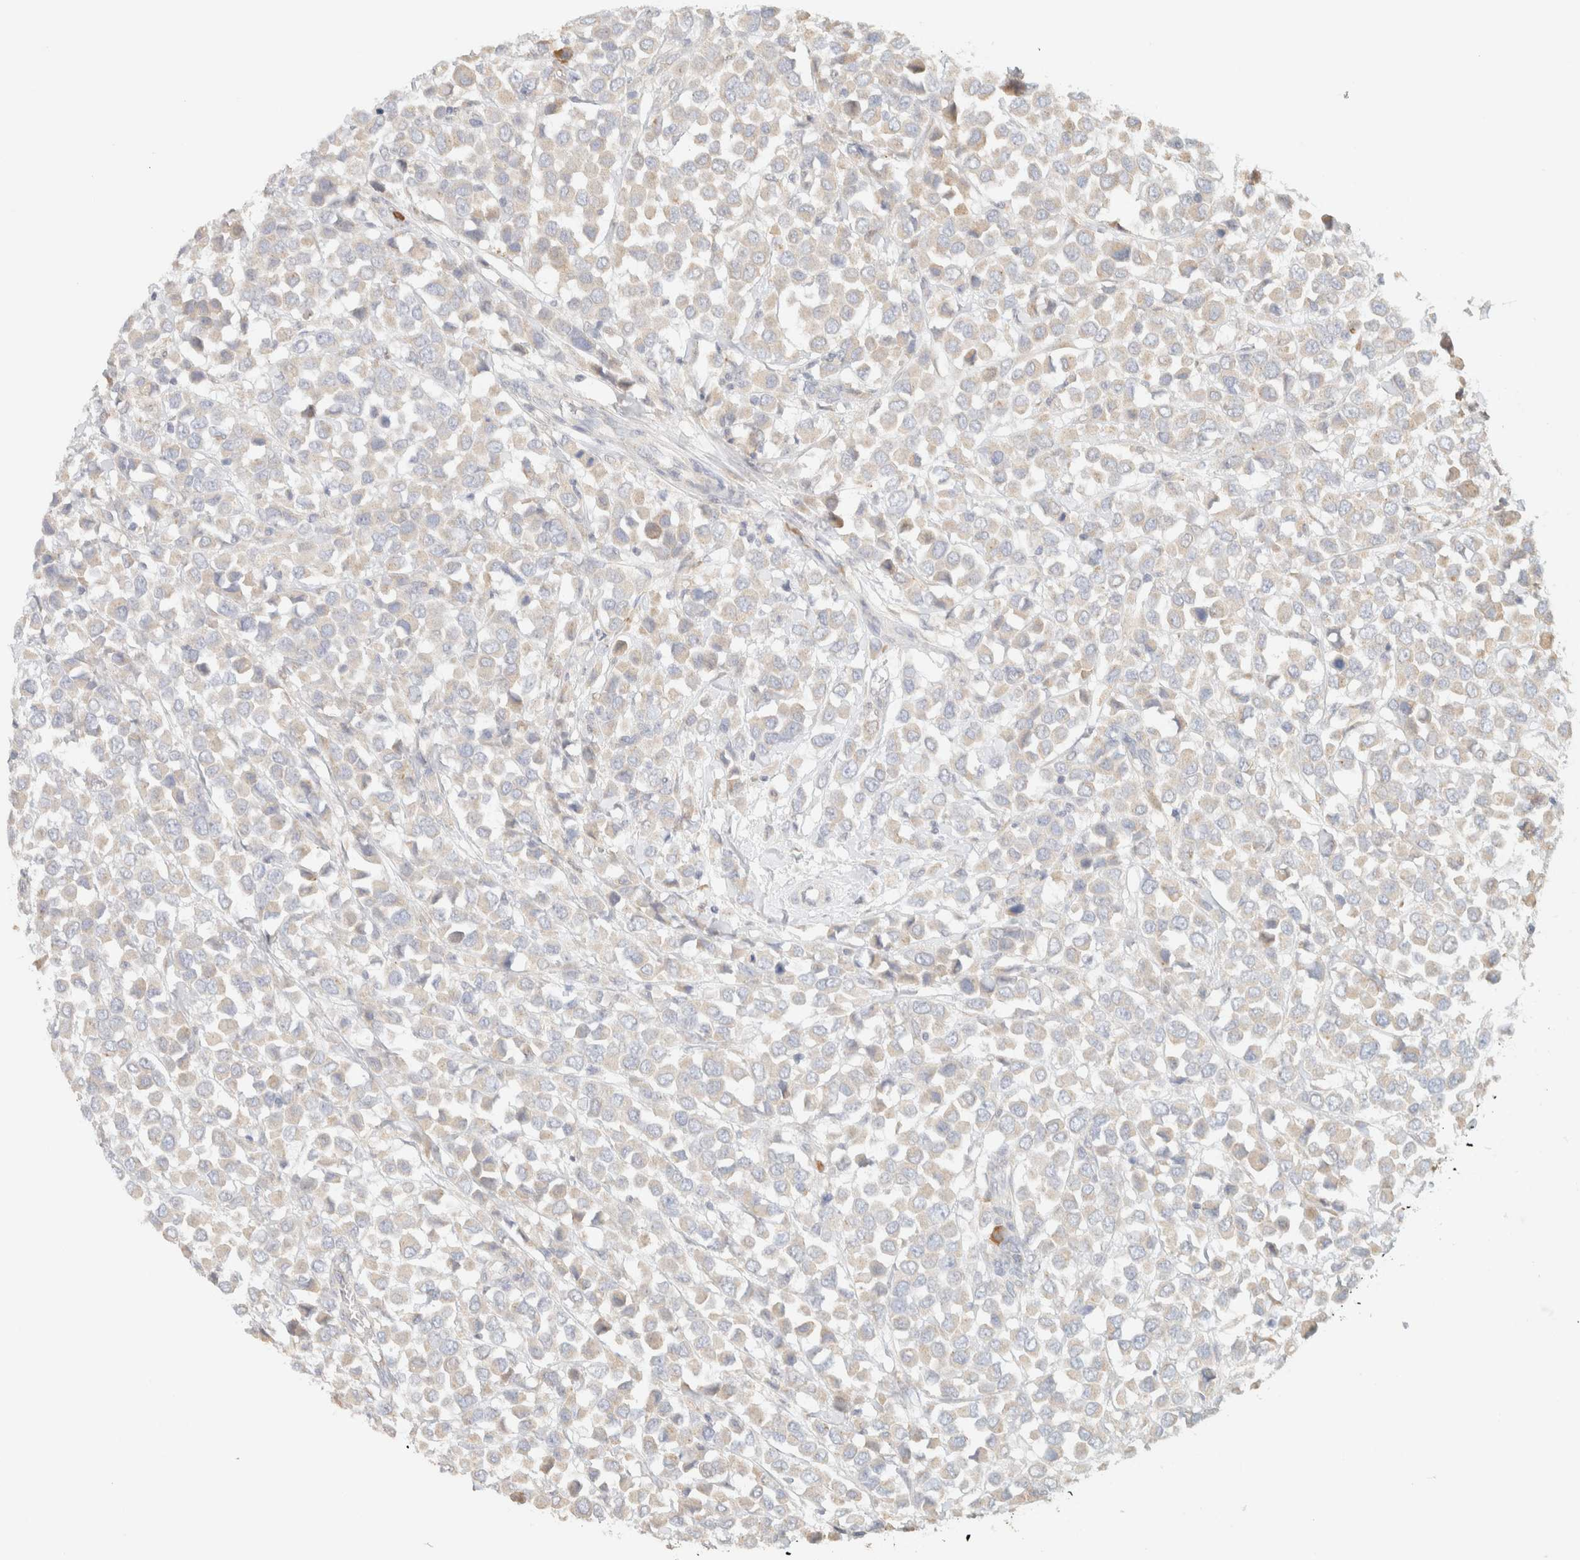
{"staining": {"intensity": "weak", "quantity": "25%-75%", "location": "cytoplasmic/membranous"}, "tissue": "breast cancer", "cell_type": "Tumor cells", "image_type": "cancer", "snomed": [{"axis": "morphology", "description": "Duct carcinoma"}, {"axis": "topography", "description": "Breast"}], "caption": "Human breast cancer stained with a brown dye demonstrates weak cytoplasmic/membranous positive staining in about 25%-75% of tumor cells.", "gene": "TTC3", "patient": {"sex": "female", "age": 61}}